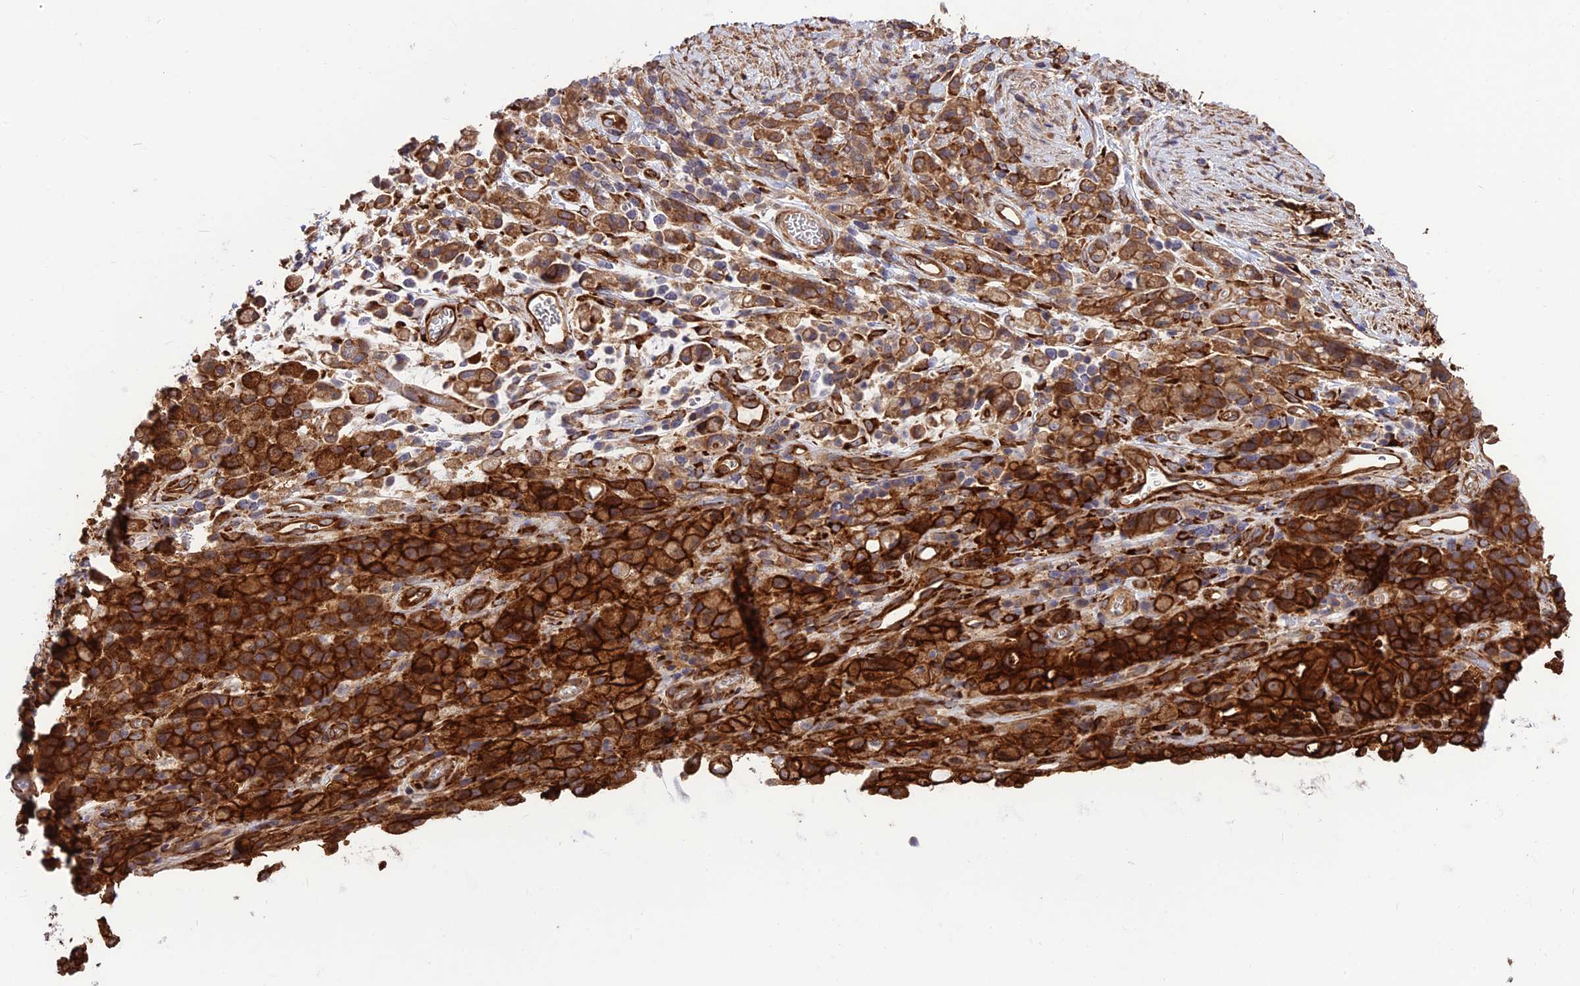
{"staining": {"intensity": "strong", "quantity": ">75%", "location": "cytoplasmic/membranous"}, "tissue": "stomach cancer", "cell_type": "Tumor cells", "image_type": "cancer", "snomed": [{"axis": "morphology", "description": "Adenocarcinoma, NOS"}, {"axis": "topography", "description": "Stomach"}], "caption": "Brown immunohistochemical staining in human stomach cancer reveals strong cytoplasmic/membranous positivity in about >75% of tumor cells. The protein is stained brown, and the nuclei are stained in blue (DAB IHC with brightfield microscopy, high magnification).", "gene": "CRTAP", "patient": {"sex": "female", "age": 60}}